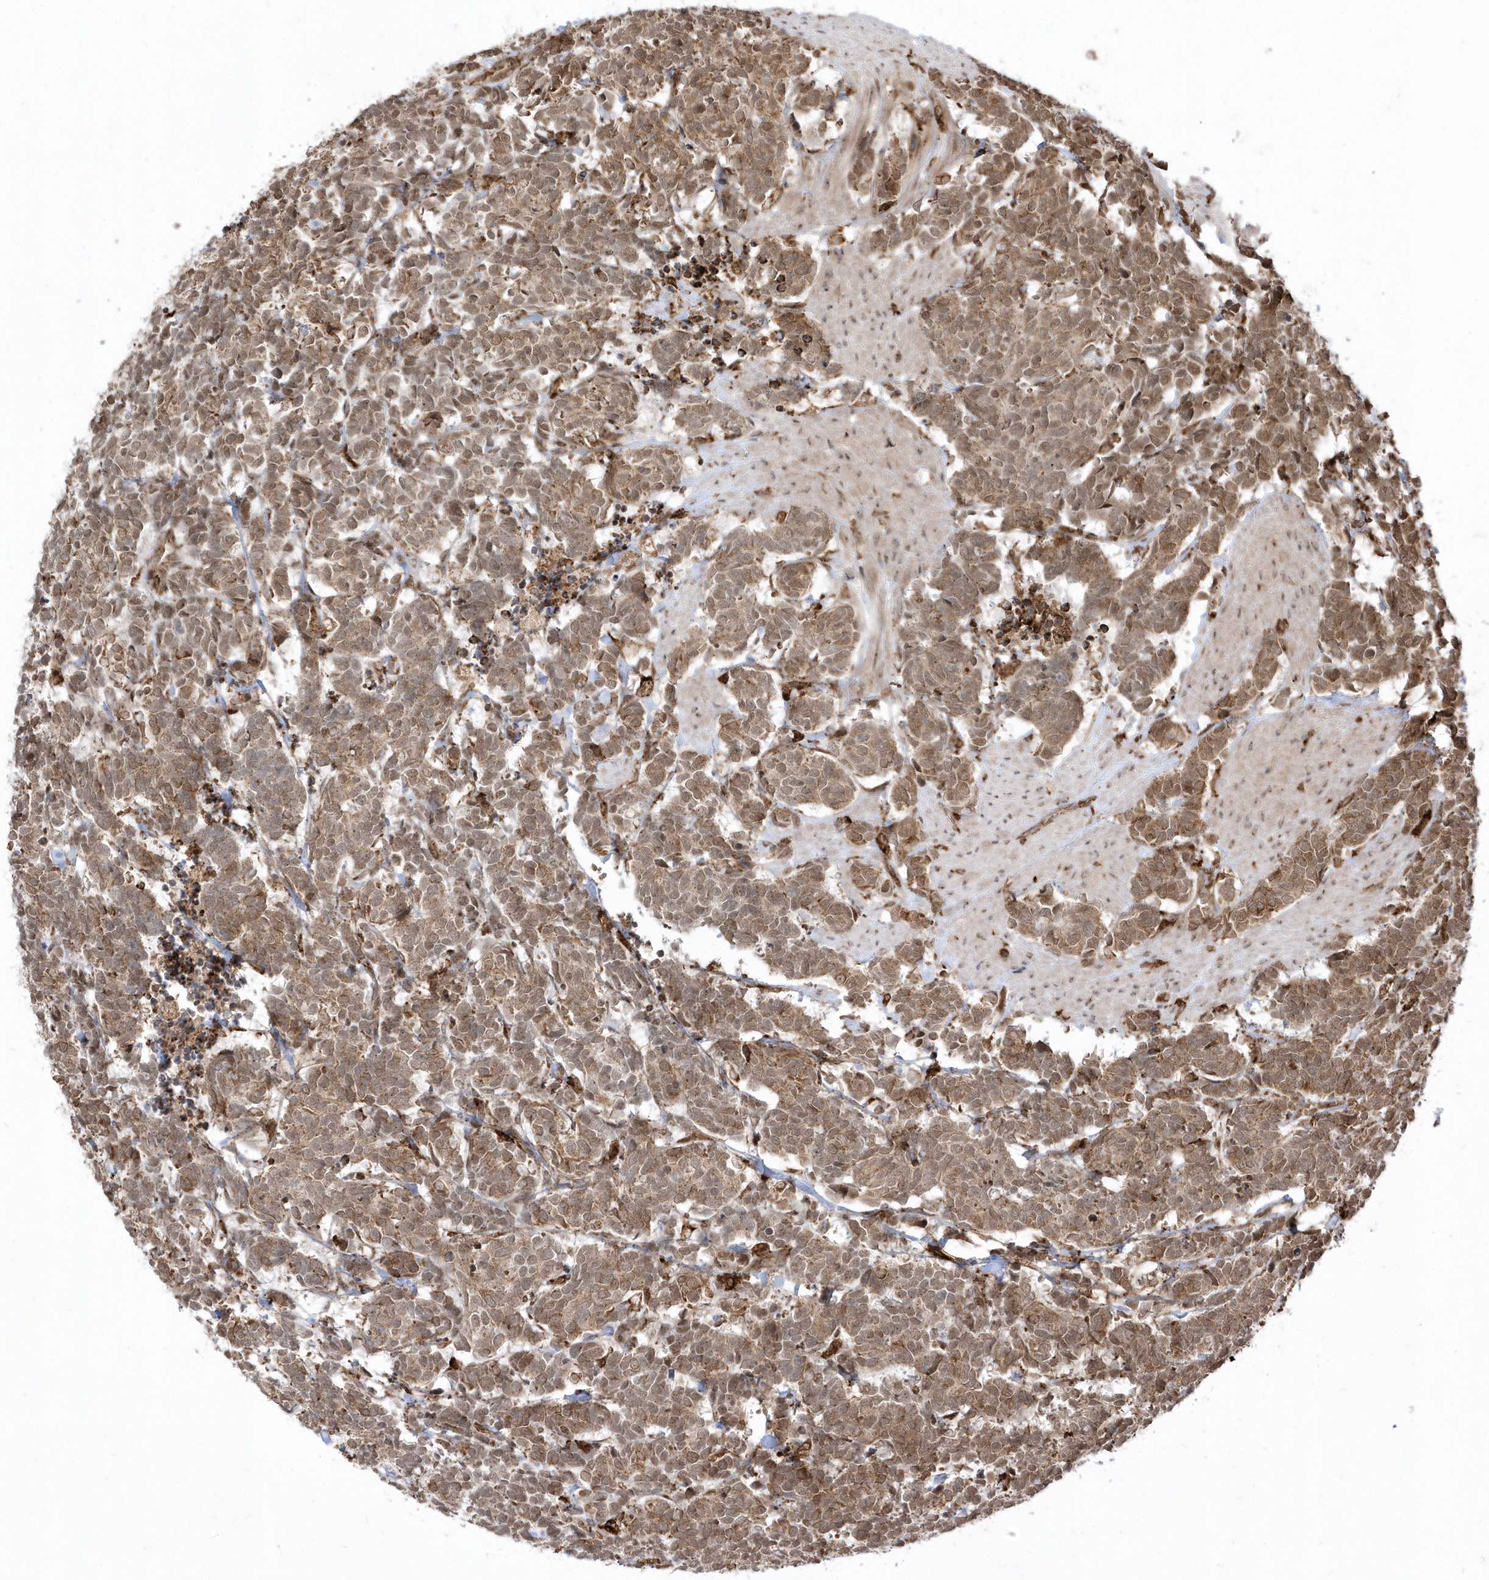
{"staining": {"intensity": "moderate", "quantity": ">75%", "location": "cytoplasmic/membranous"}, "tissue": "carcinoid", "cell_type": "Tumor cells", "image_type": "cancer", "snomed": [{"axis": "morphology", "description": "Carcinoma, NOS"}, {"axis": "morphology", "description": "Carcinoid, malignant, NOS"}, {"axis": "topography", "description": "Urinary bladder"}], "caption": "Brown immunohistochemical staining in human carcinoid shows moderate cytoplasmic/membranous expression in about >75% of tumor cells. (brown staining indicates protein expression, while blue staining denotes nuclei).", "gene": "EPC2", "patient": {"sex": "male", "age": 57}}